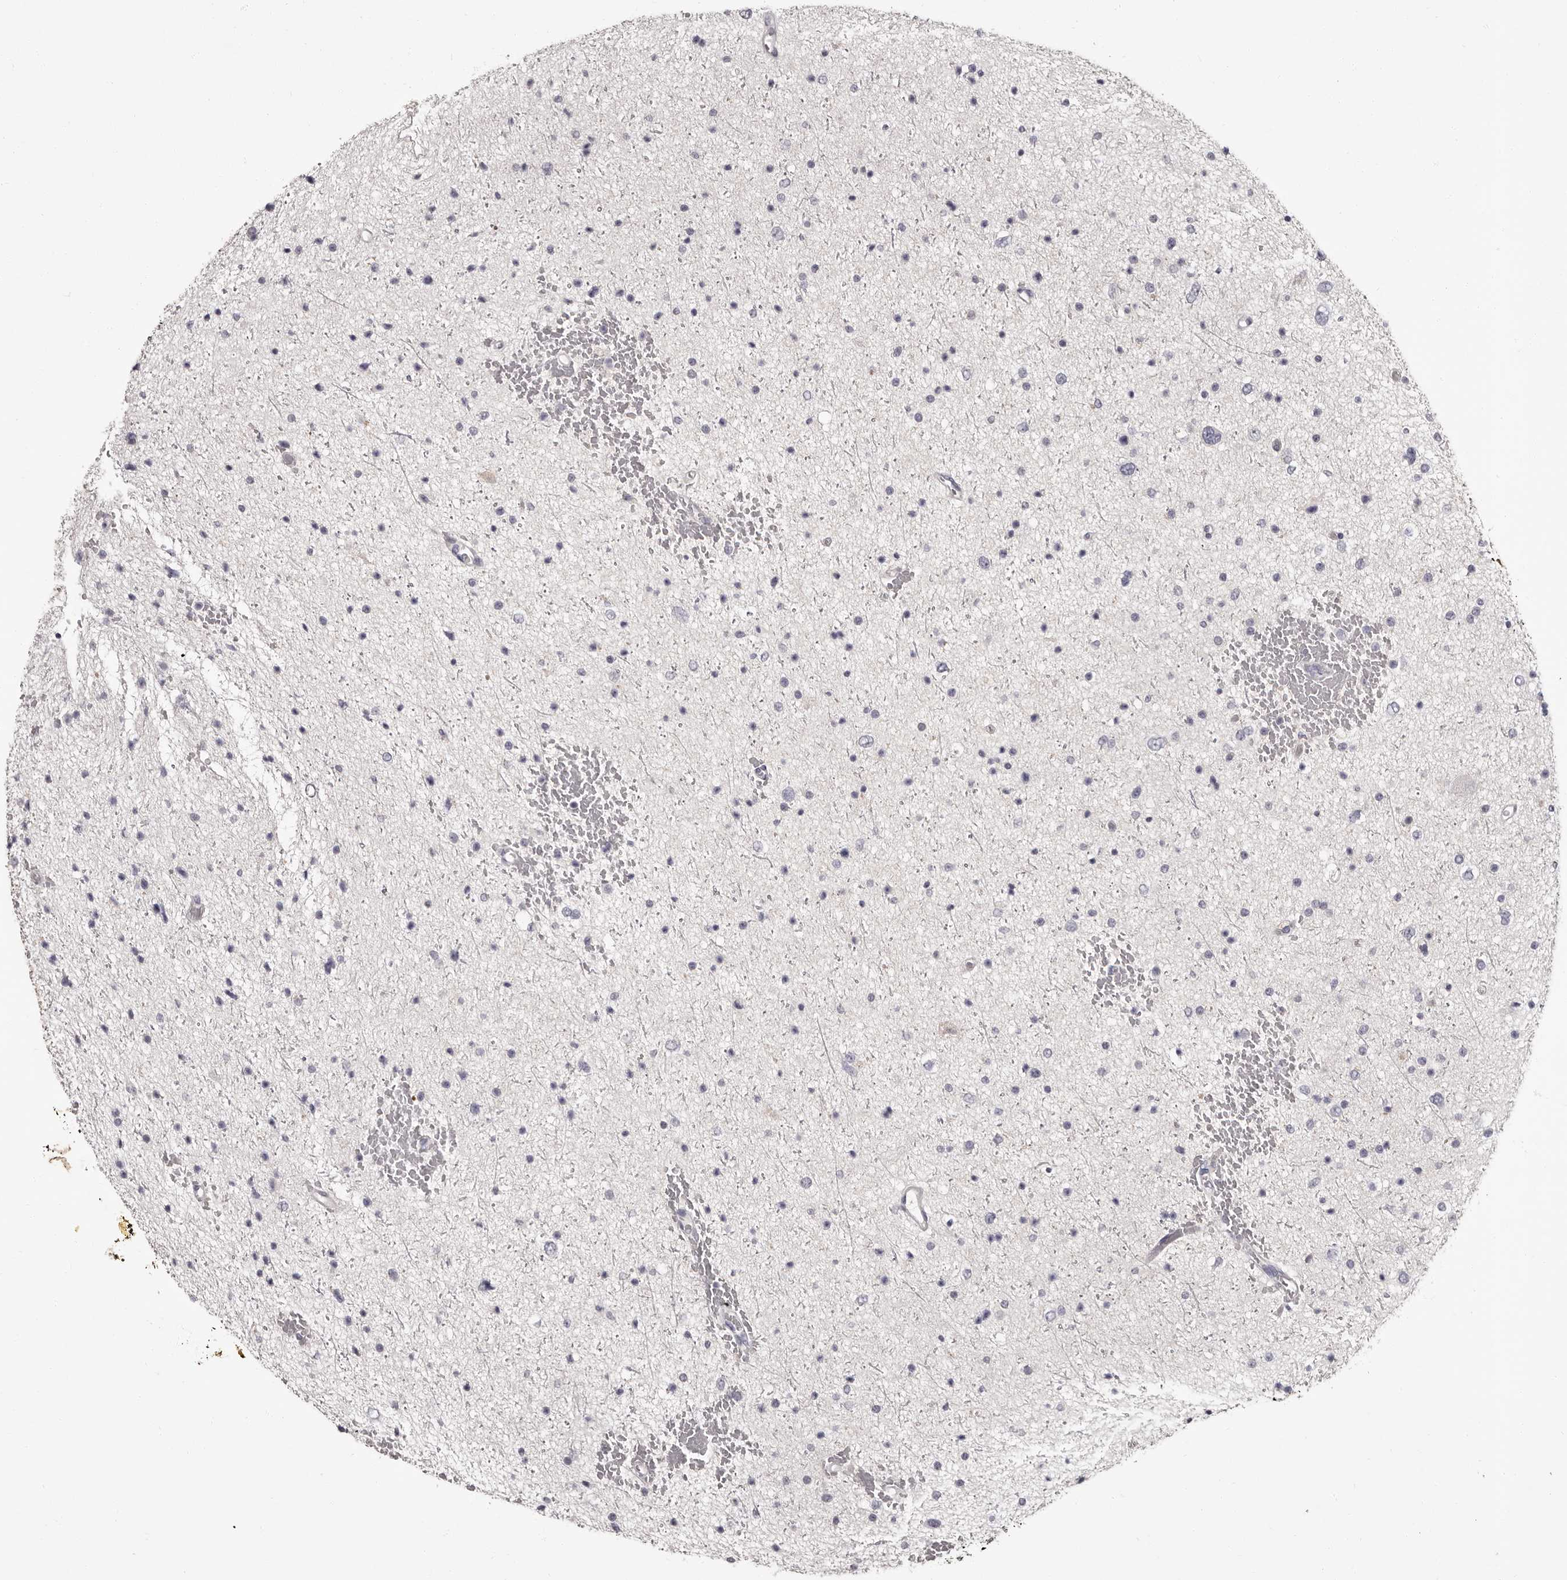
{"staining": {"intensity": "negative", "quantity": "none", "location": "none"}, "tissue": "glioma", "cell_type": "Tumor cells", "image_type": "cancer", "snomed": [{"axis": "morphology", "description": "Glioma, malignant, Low grade"}, {"axis": "topography", "description": "Brain"}], "caption": "Immunohistochemical staining of malignant glioma (low-grade) demonstrates no significant expression in tumor cells.", "gene": "APEH", "patient": {"sex": "female", "age": 37}}